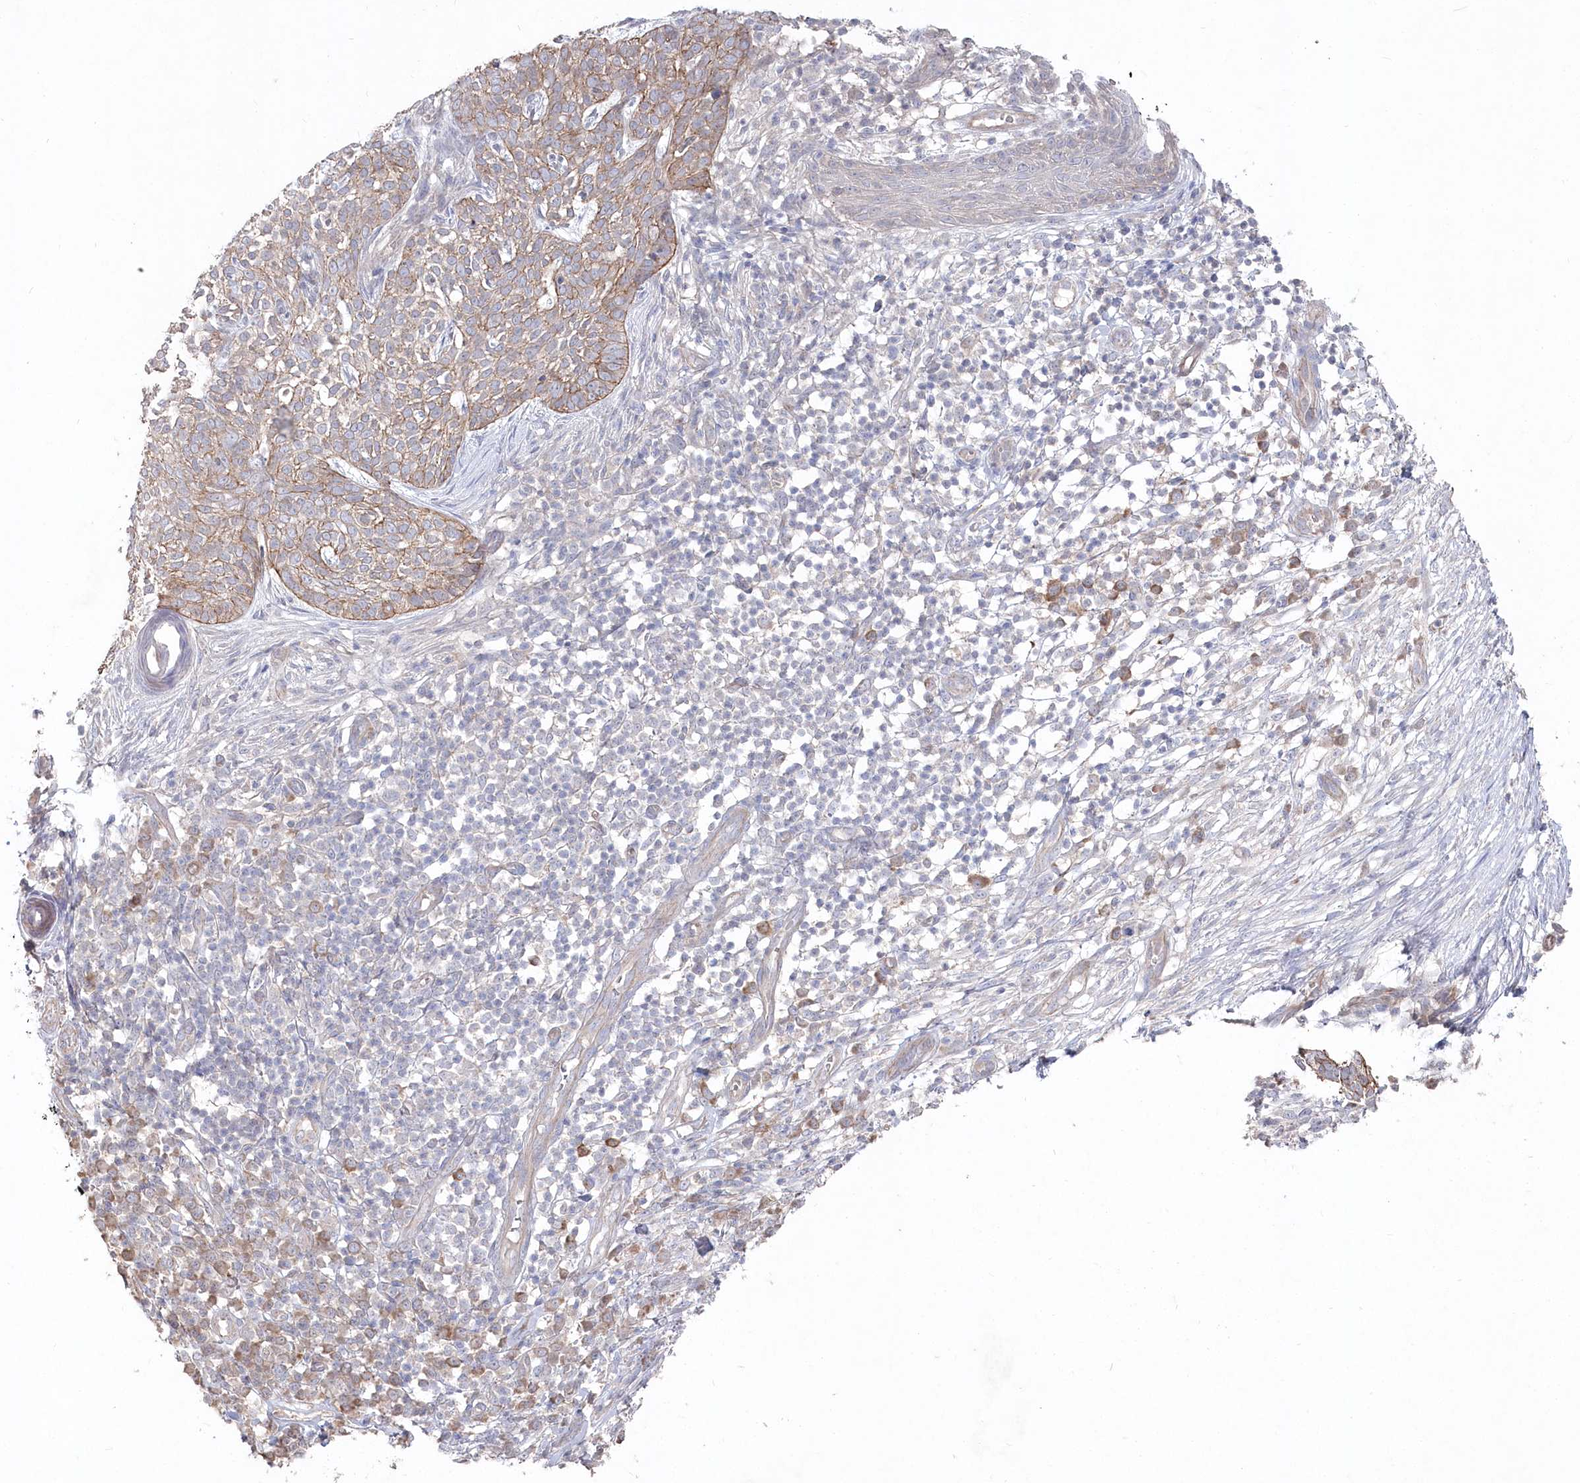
{"staining": {"intensity": "moderate", "quantity": "25%-75%", "location": "cytoplasmic/membranous"}, "tissue": "skin cancer", "cell_type": "Tumor cells", "image_type": "cancer", "snomed": [{"axis": "morphology", "description": "Basal cell carcinoma"}, {"axis": "topography", "description": "Skin"}], "caption": "Immunohistochemical staining of human skin cancer shows medium levels of moderate cytoplasmic/membranous expression in about 25%-75% of tumor cells.", "gene": "TGFBRAP1", "patient": {"sex": "female", "age": 64}}